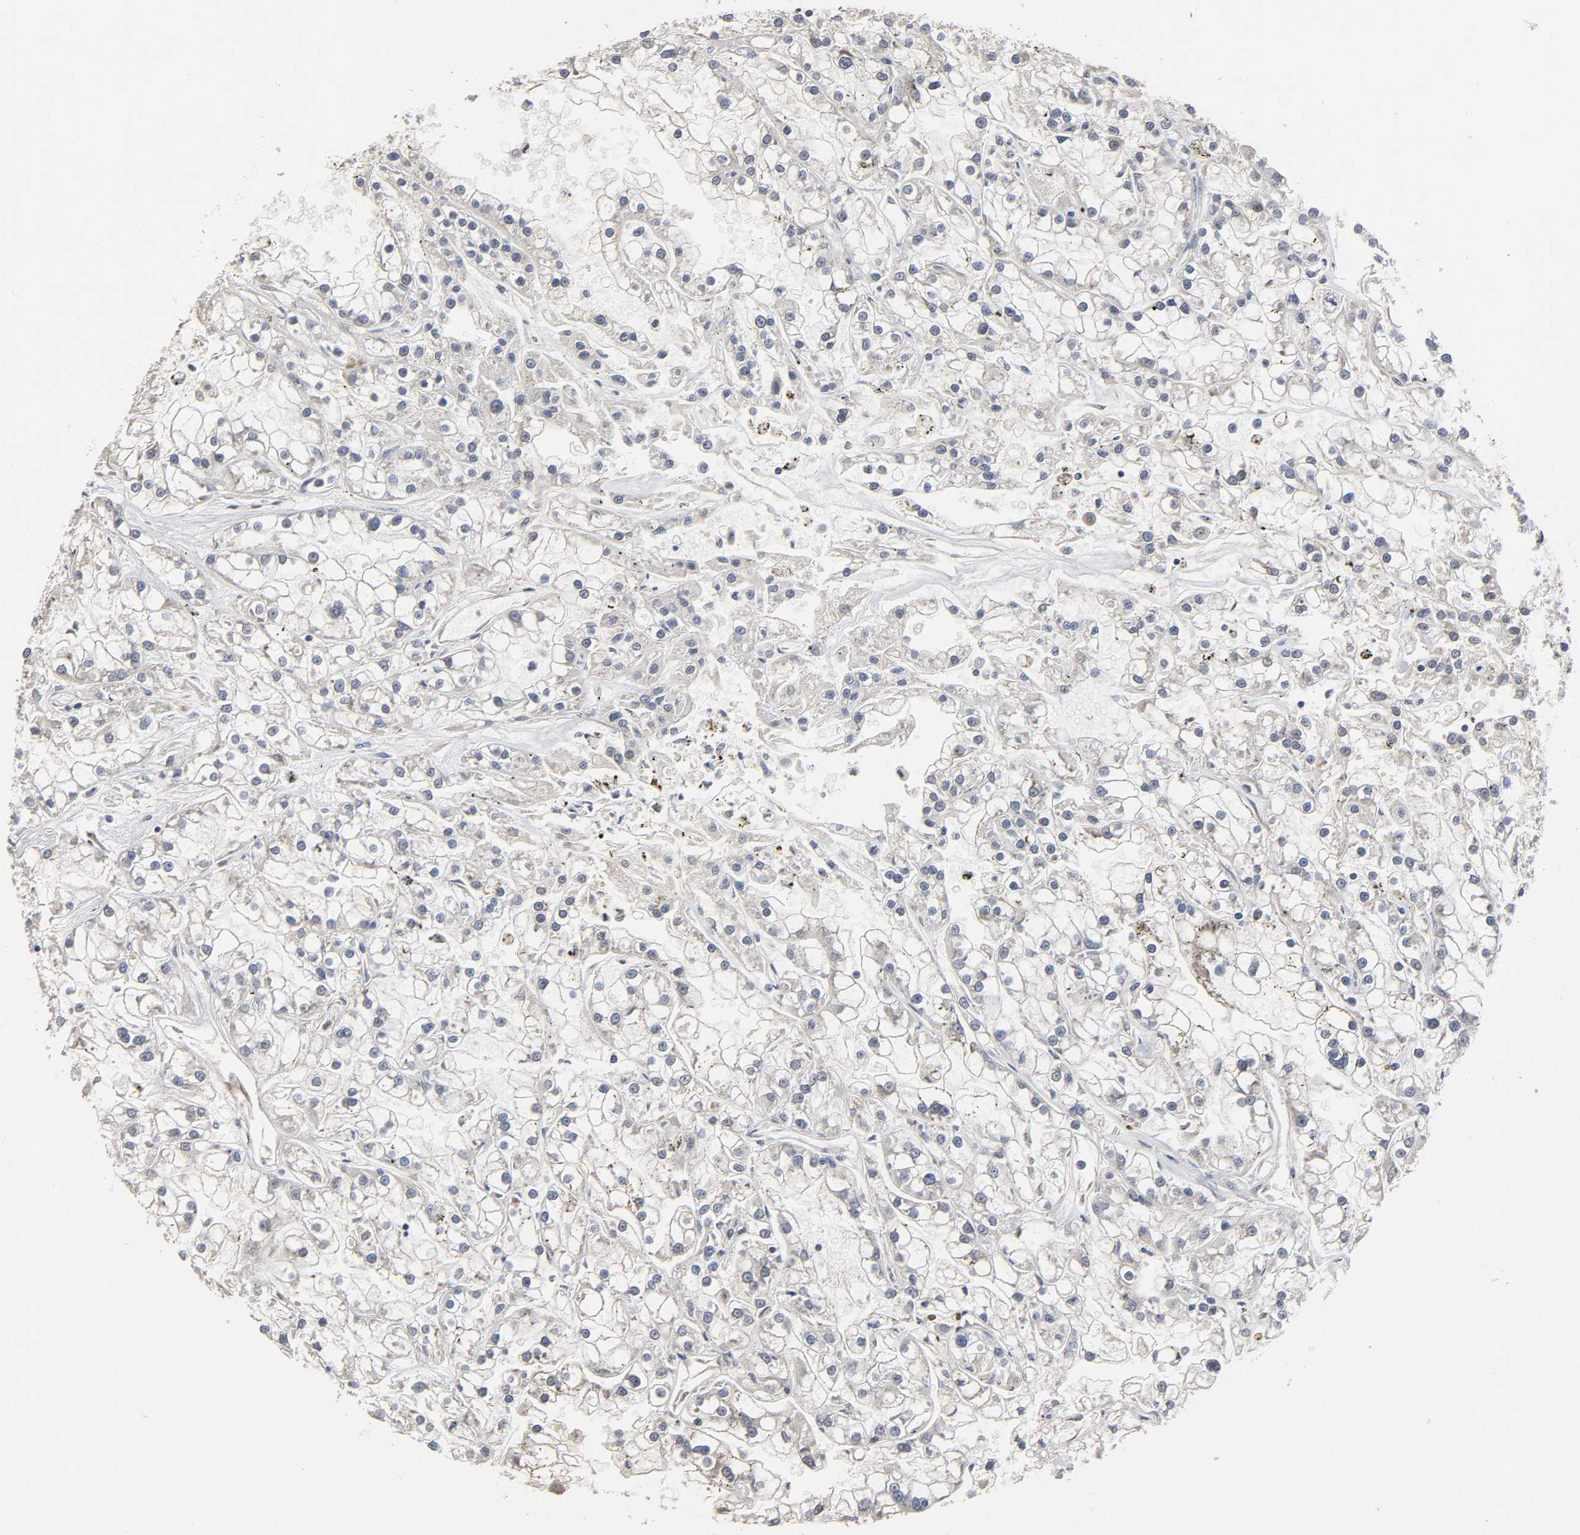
{"staining": {"intensity": "negative", "quantity": "none", "location": "none"}, "tissue": "renal cancer", "cell_type": "Tumor cells", "image_type": "cancer", "snomed": [{"axis": "morphology", "description": "Adenocarcinoma, NOS"}, {"axis": "topography", "description": "Kidney"}], "caption": "Protein analysis of renal adenocarcinoma shows no significant positivity in tumor cells.", "gene": "HDLBP", "patient": {"sex": "female", "age": 52}}